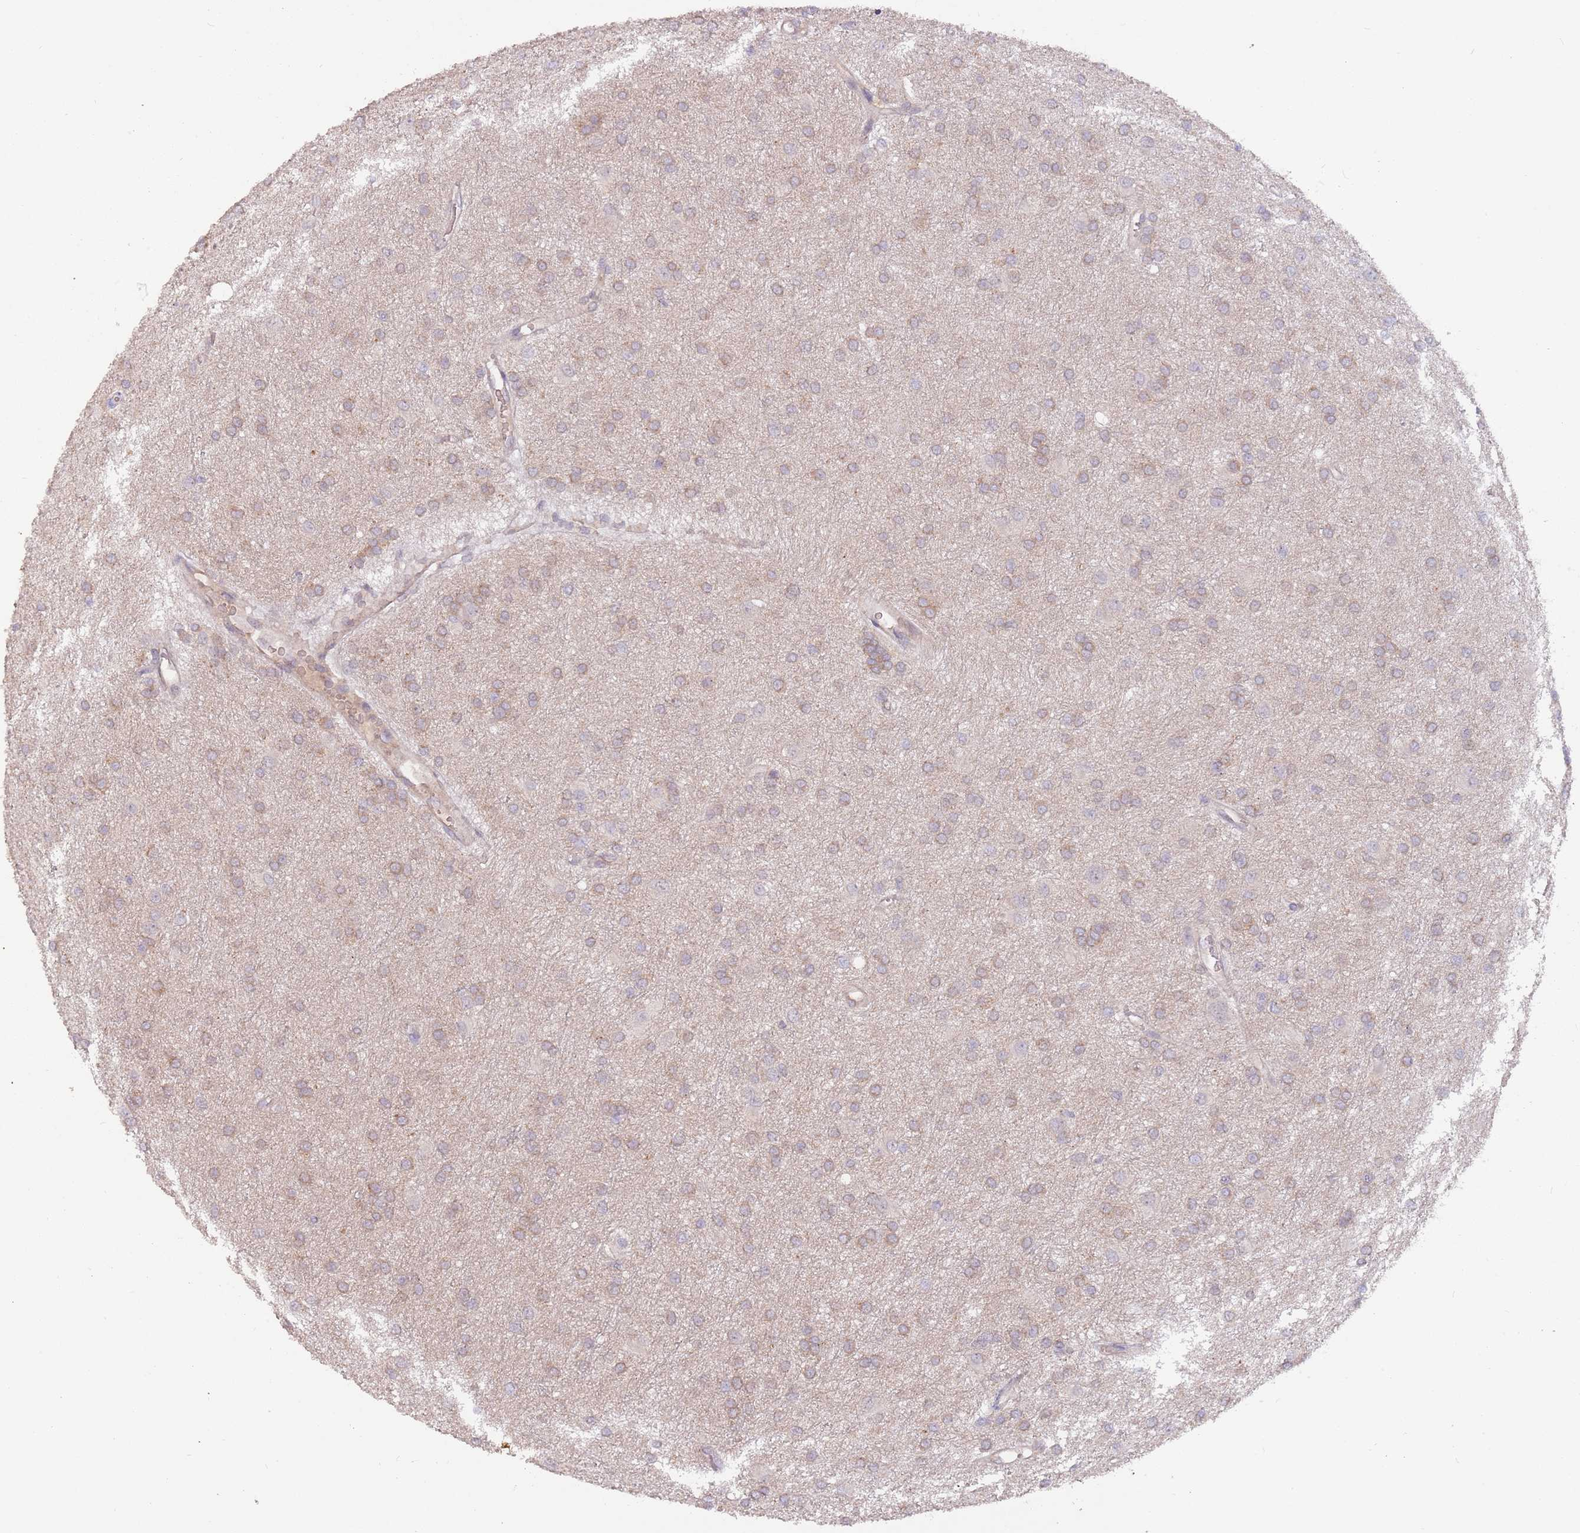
{"staining": {"intensity": "weak", "quantity": ">75%", "location": "cytoplasmic/membranous"}, "tissue": "glioma", "cell_type": "Tumor cells", "image_type": "cancer", "snomed": [{"axis": "morphology", "description": "Glioma, malignant, High grade"}, {"axis": "topography", "description": "Brain"}], "caption": "Immunohistochemical staining of malignant high-grade glioma demonstrates low levels of weak cytoplasmic/membranous expression in approximately >75% of tumor cells.", "gene": "SAV1", "patient": {"sex": "female", "age": 50}}